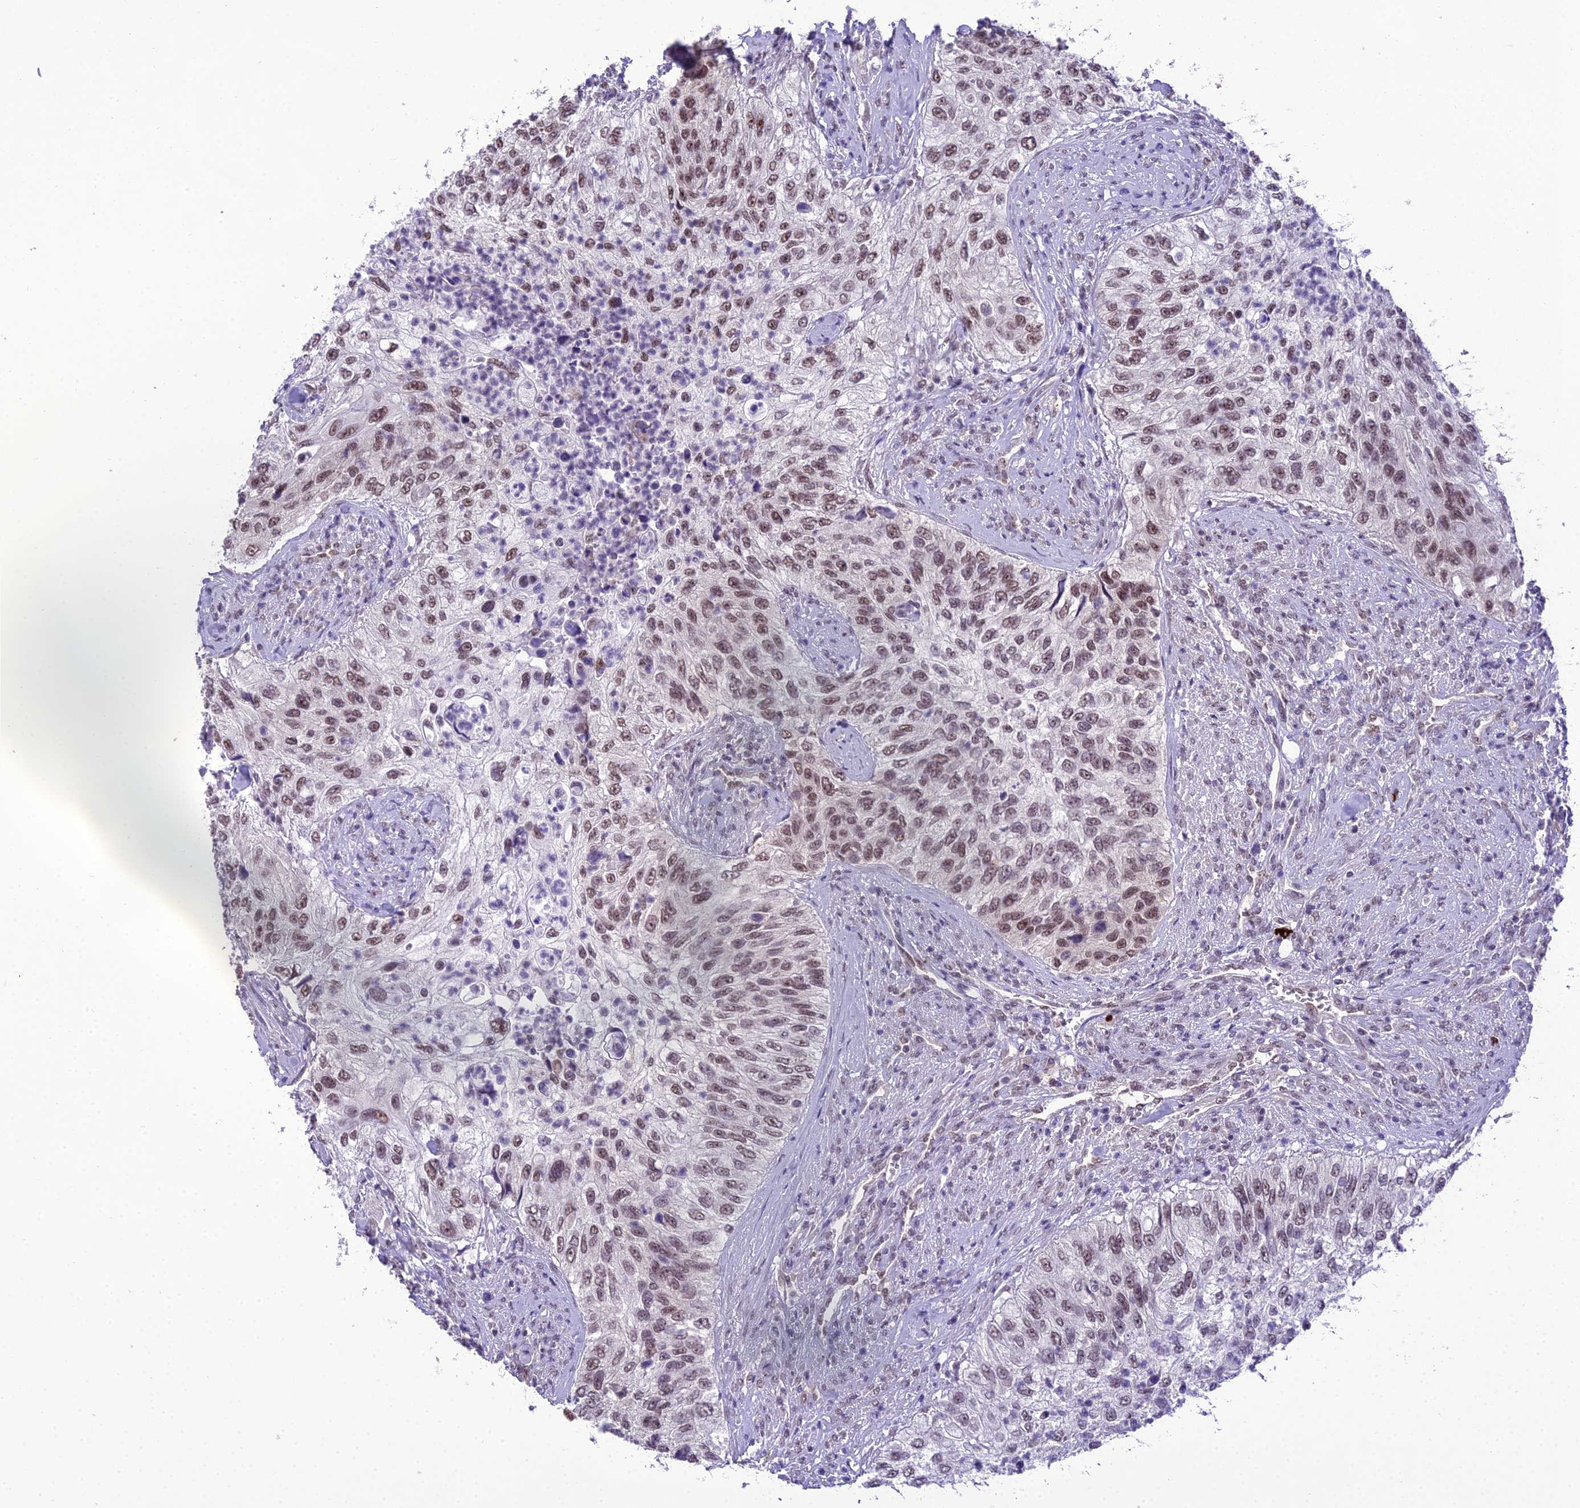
{"staining": {"intensity": "moderate", "quantity": ">75%", "location": "nuclear"}, "tissue": "urothelial cancer", "cell_type": "Tumor cells", "image_type": "cancer", "snomed": [{"axis": "morphology", "description": "Urothelial carcinoma, High grade"}, {"axis": "topography", "description": "Urinary bladder"}], "caption": "Immunohistochemical staining of human high-grade urothelial carcinoma reveals medium levels of moderate nuclear protein expression in about >75% of tumor cells. Nuclei are stained in blue.", "gene": "SH3RF3", "patient": {"sex": "female", "age": 60}}